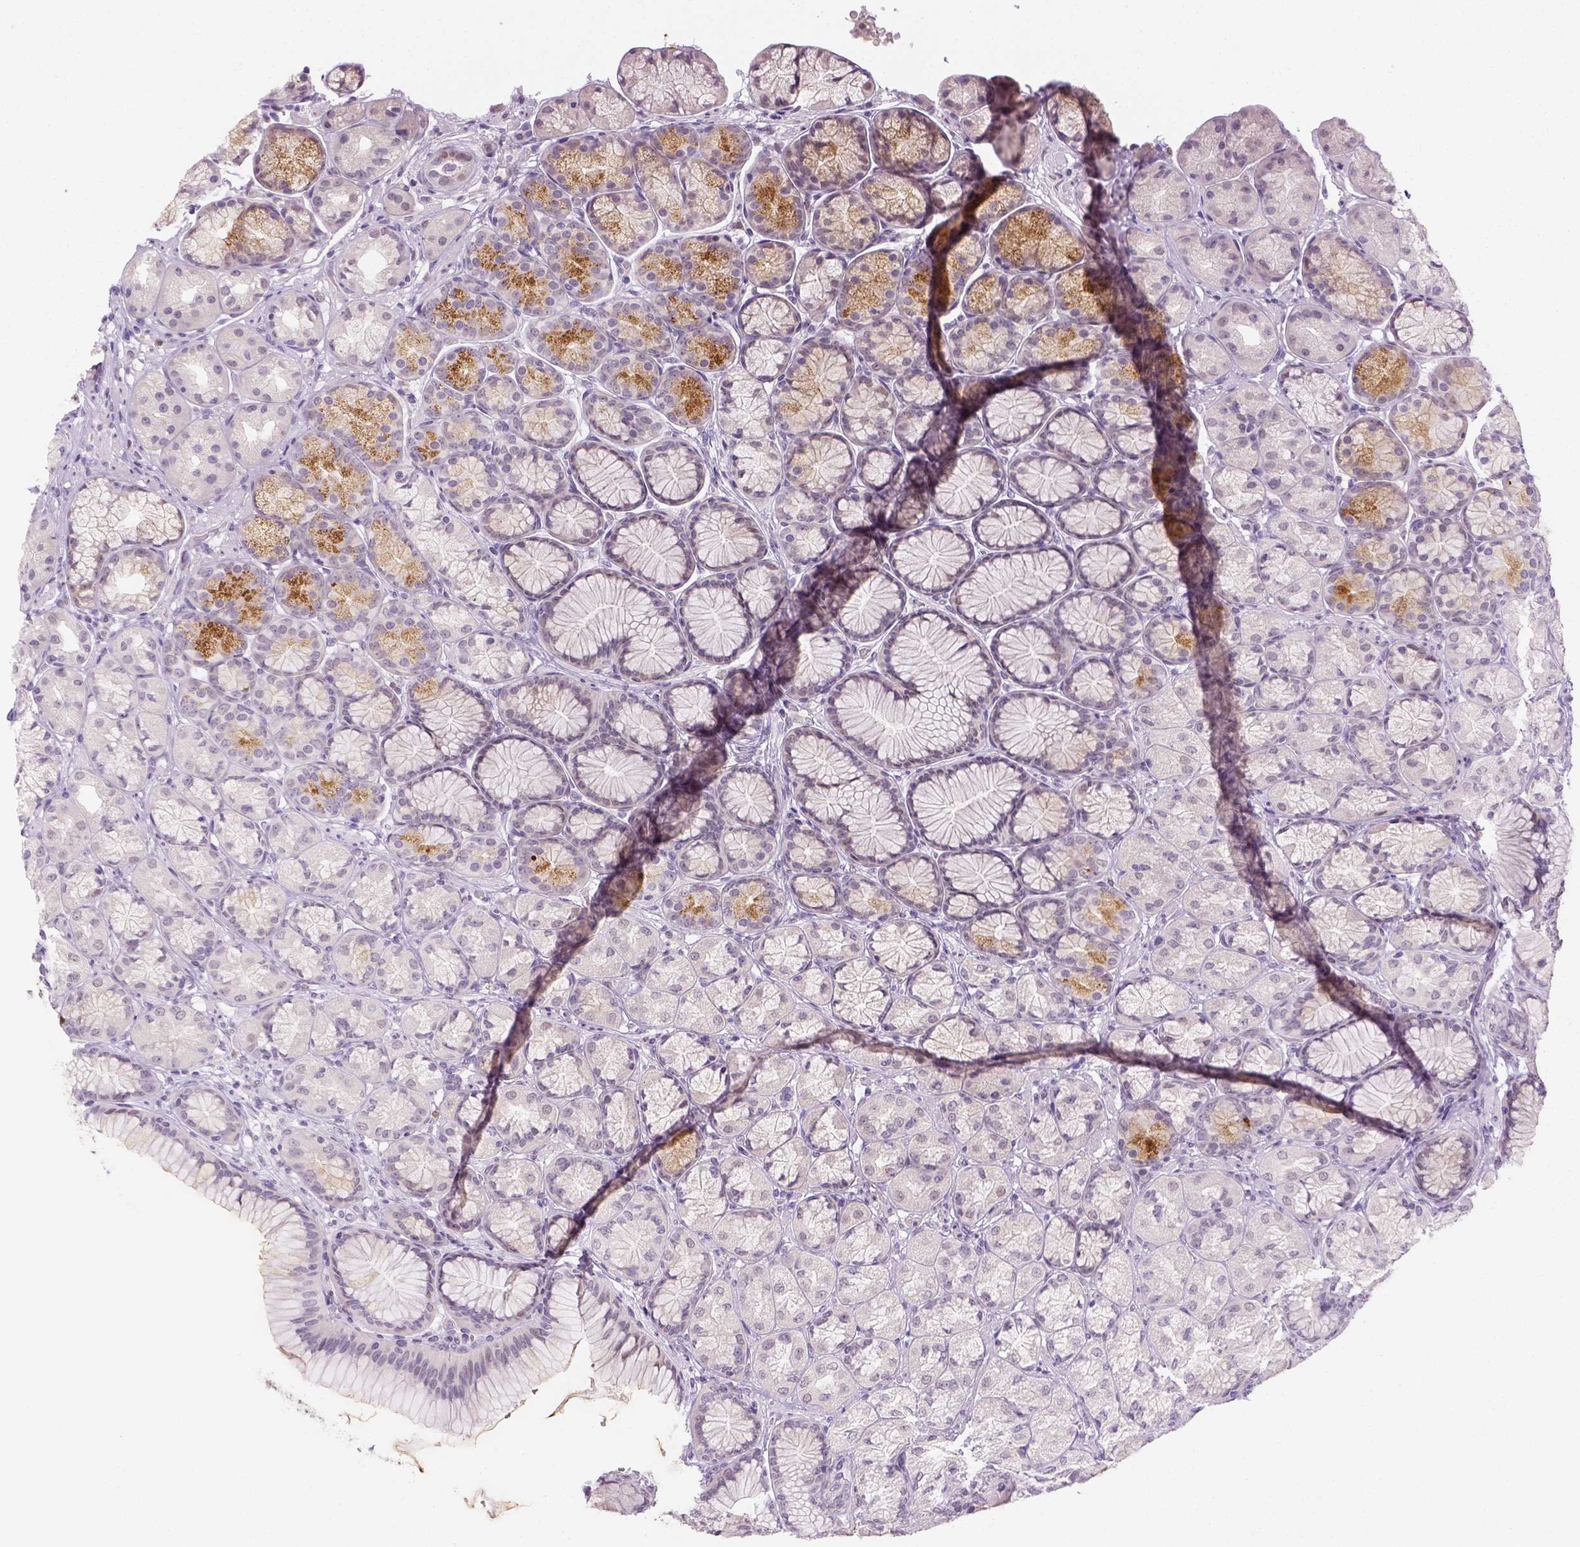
{"staining": {"intensity": "negative", "quantity": "none", "location": "none"}, "tissue": "stomach", "cell_type": "Glandular cells", "image_type": "normal", "snomed": [{"axis": "morphology", "description": "Normal tissue, NOS"}, {"axis": "morphology", "description": "Adenocarcinoma, NOS"}, {"axis": "morphology", "description": "Adenocarcinoma, High grade"}, {"axis": "topography", "description": "Stomach, upper"}, {"axis": "topography", "description": "Stomach"}], "caption": "This micrograph is of benign stomach stained with immunohistochemistry (IHC) to label a protein in brown with the nuclei are counter-stained blue. There is no positivity in glandular cells. (DAB immunohistochemistry visualized using brightfield microscopy, high magnification).", "gene": "MAGEB3", "patient": {"sex": "female", "age": 65}}